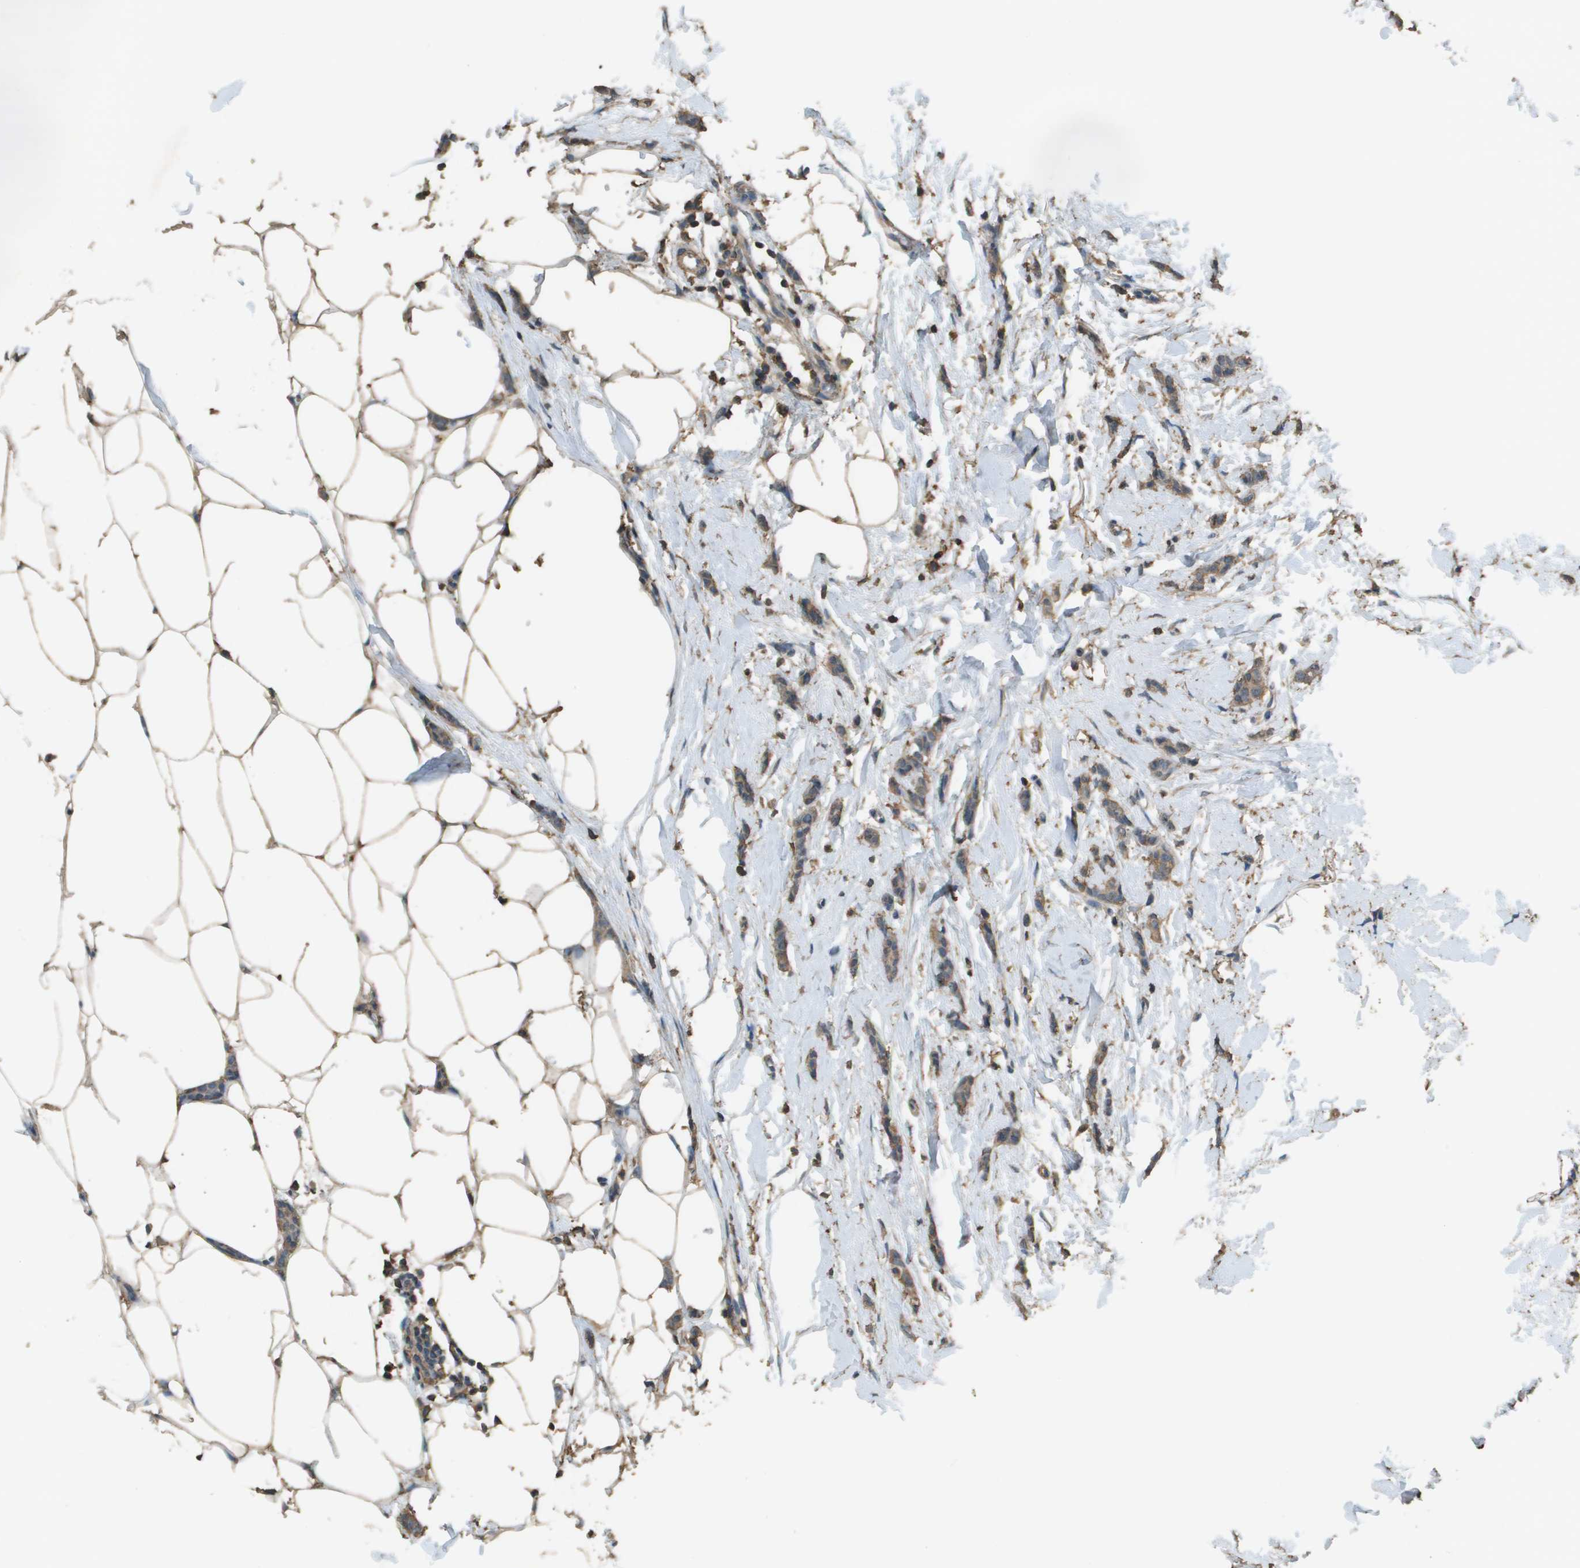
{"staining": {"intensity": "moderate", "quantity": ">75%", "location": "cytoplasmic/membranous"}, "tissue": "breast cancer", "cell_type": "Tumor cells", "image_type": "cancer", "snomed": [{"axis": "morphology", "description": "Lobular carcinoma"}, {"axis": "topography", "description": "Skin"}, {"axis": "topography", "description": "Breast"}], "caption": "High-power microscopy captured an immunohistochemistry histopathology image of lobular carcinoma (breast), revealing moderate cytoplasmic/membranous positivity in about >75% of tumor cells.", "gene": "MS4A7", "patient": {"sex": "female", "age": 46}}